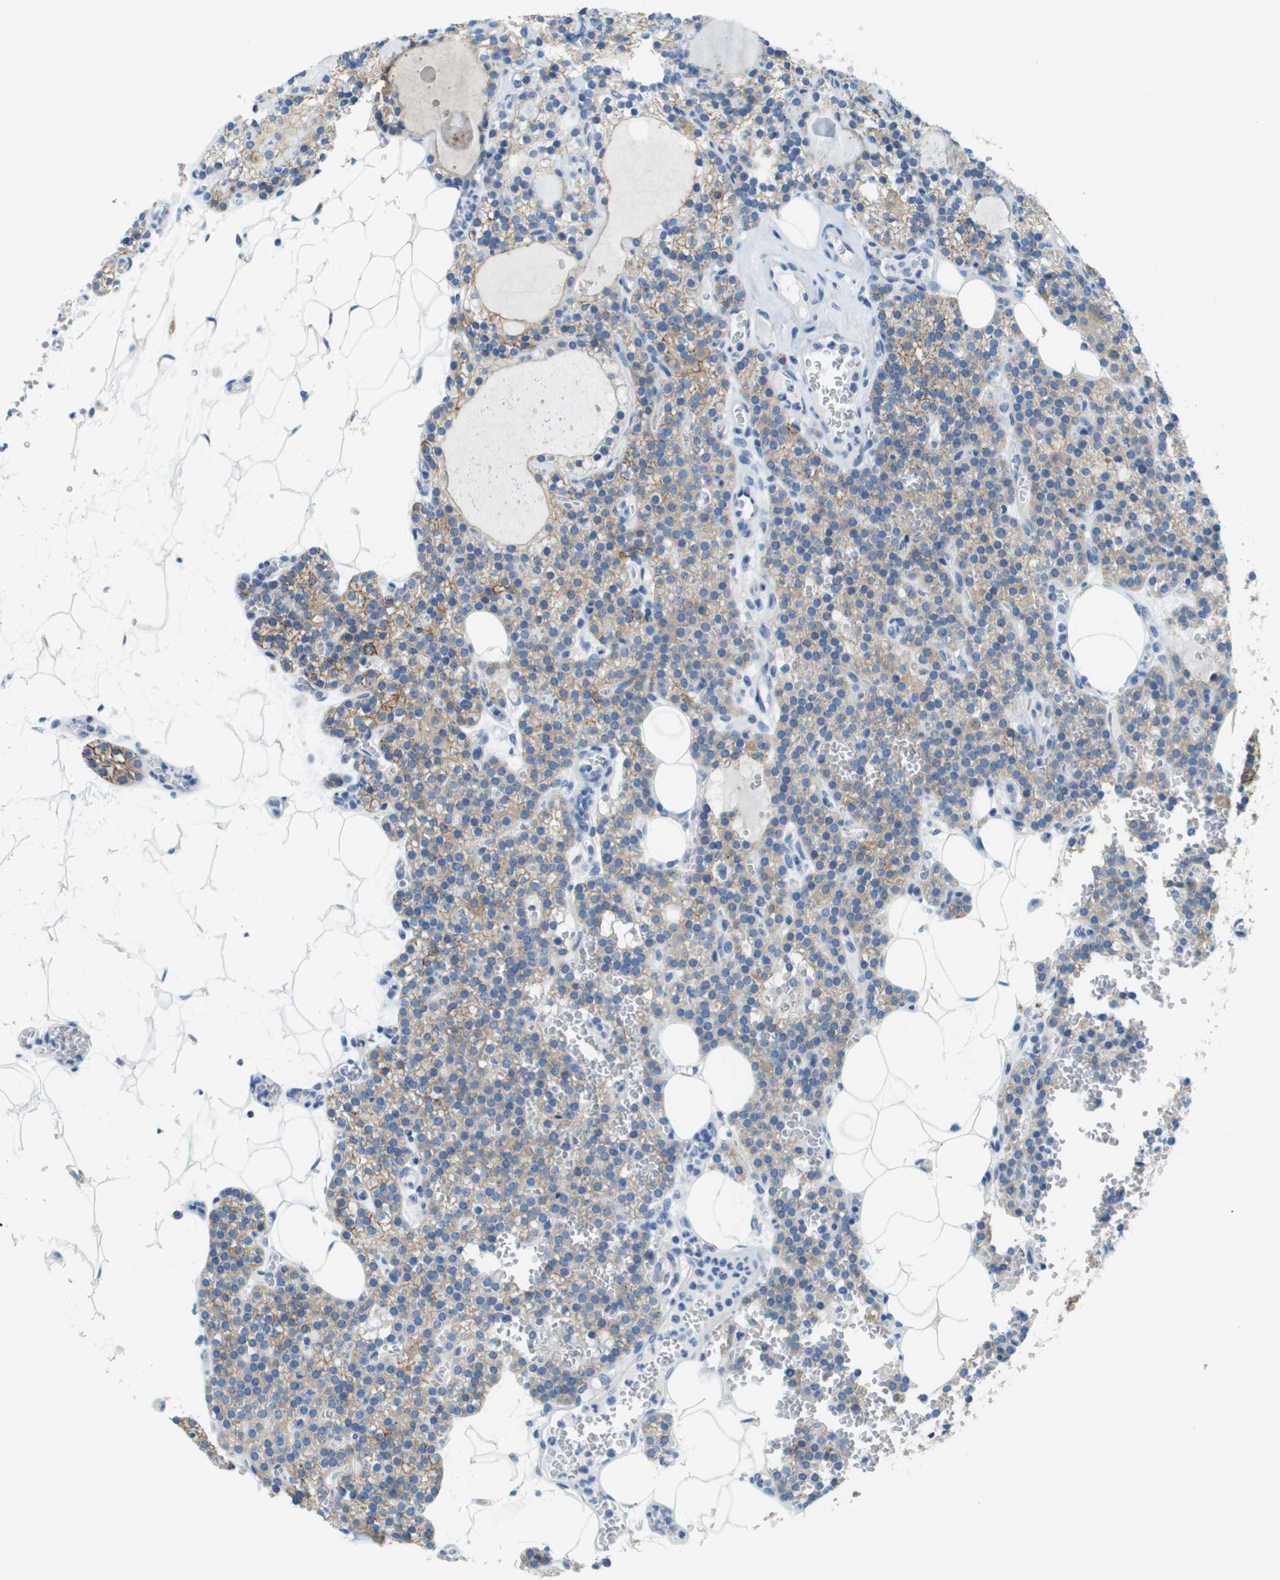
{"staining": {"intensity": "weak", "quantity": "25%-75%", "location": "cytoplasmic/membranous"}, "tissue": "parathyroid gland", "cell_type": "Glandular cells", "image_type": "normal", "snomed": [{"axis": "morphology", "description": "Normal tissue, NOS"}, {"axis": "morphology", "description": "Adenoma, NOS"}, {"axis": "topography", "description": "Parathyroid gland"}], "caption": "Weak cytoplasmic/membranous positivity for a protein is appreciated in approximately 25%-75% of glandular cells of unremarkable parathyroid gland using immunohistochemistry.", "gene": "SDC1", "patient": {"sex": "female", "age": 58}}